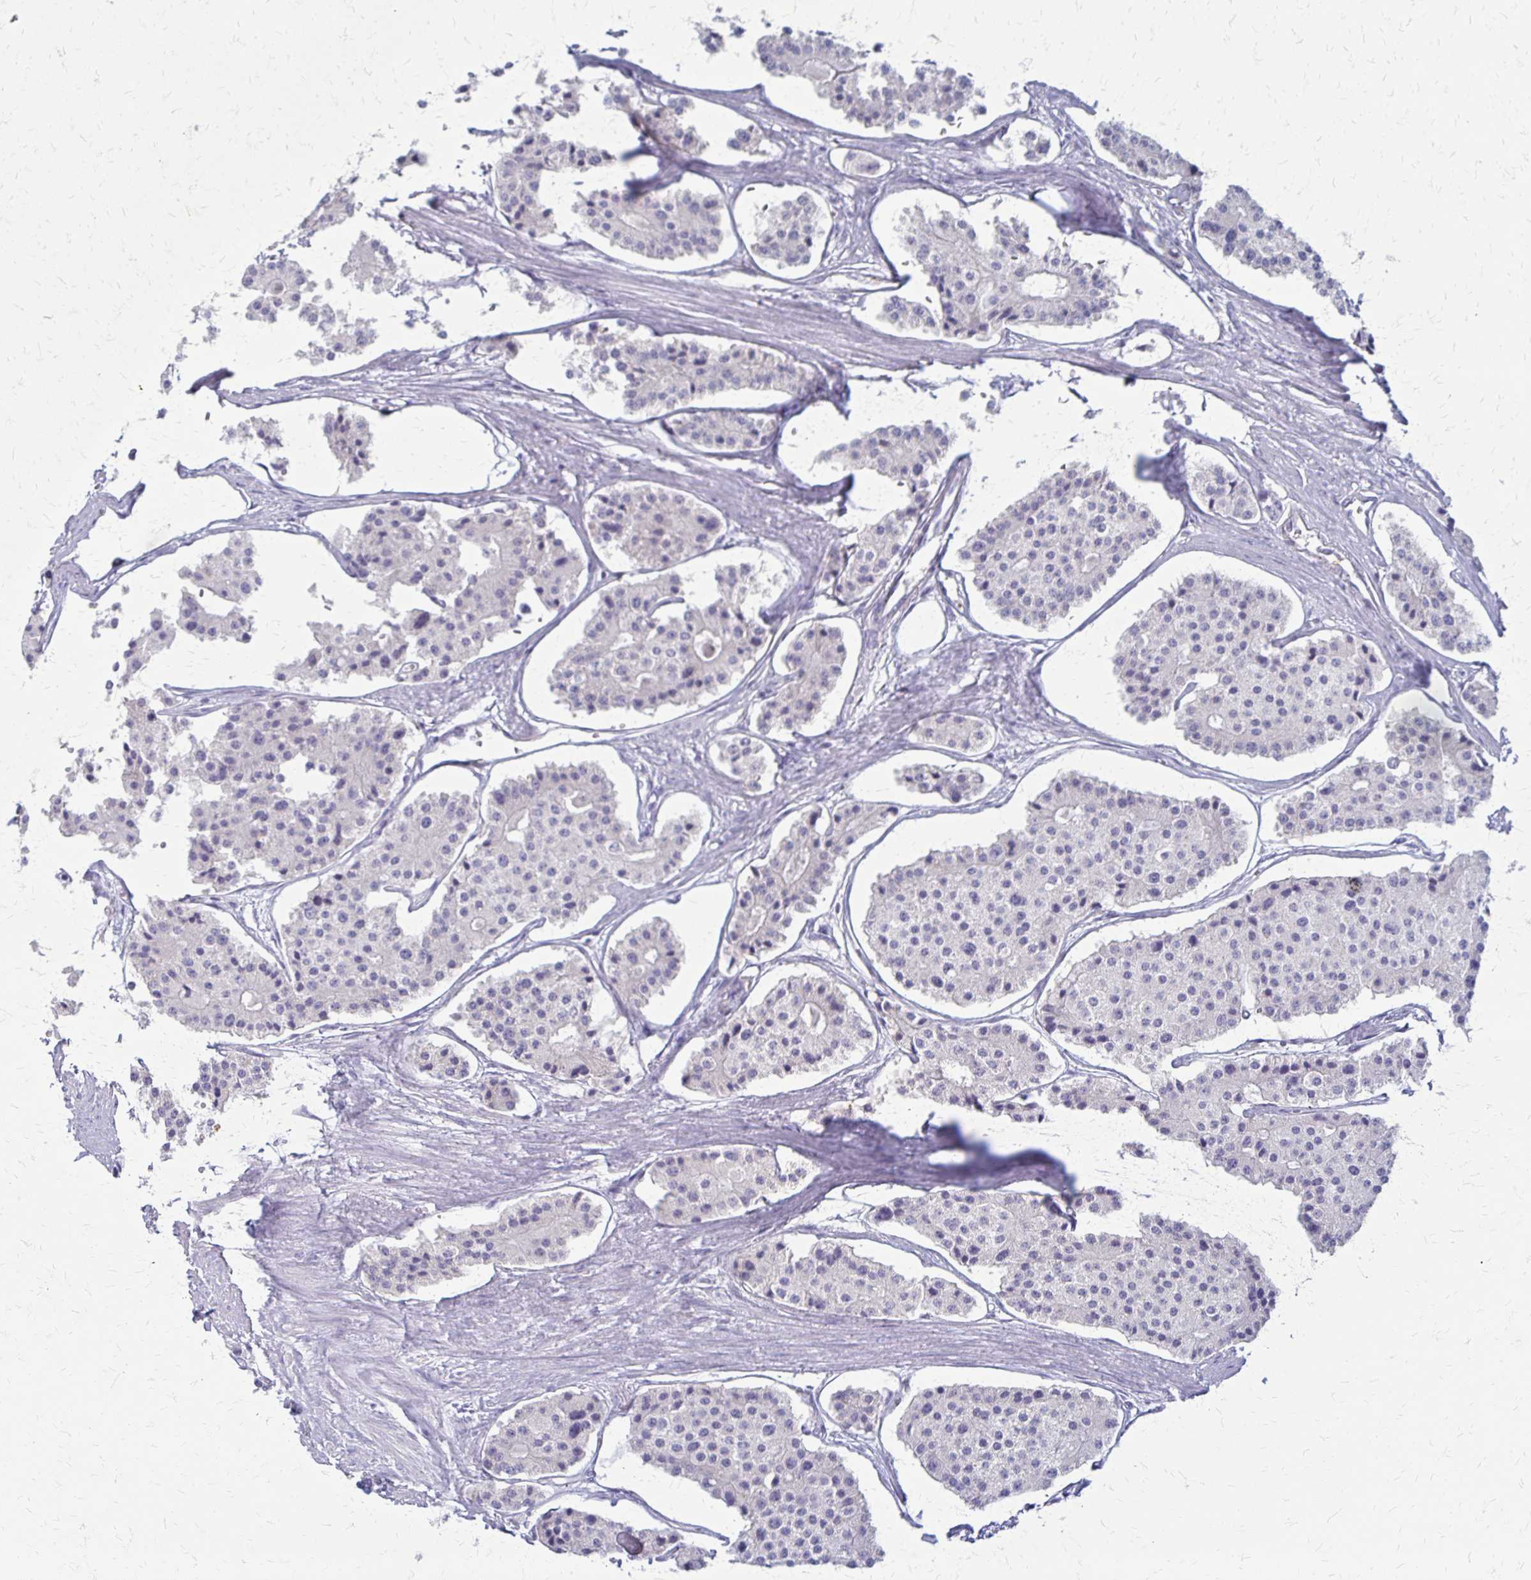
{"staining": {"intensity": "negative", "quantity": "none", "location": "none"}, "tissue": "carcinoid", "cell_type": "Tumor cells", "image_type": "cancer", "snomed": [{"axis": "morphology", "description": "Carcinoid, malignant, NOS"}, {"axis": "topography", "description": "Small intestine"}], "caption": "This micrograph is of malignant carcinoid stained with IHC to label a protein in brown with the nuclei are counter-stained blue. There is no staining in tumor cells.", "gene": "RHOC", "patient": {"sex": "female", "age": 65}}